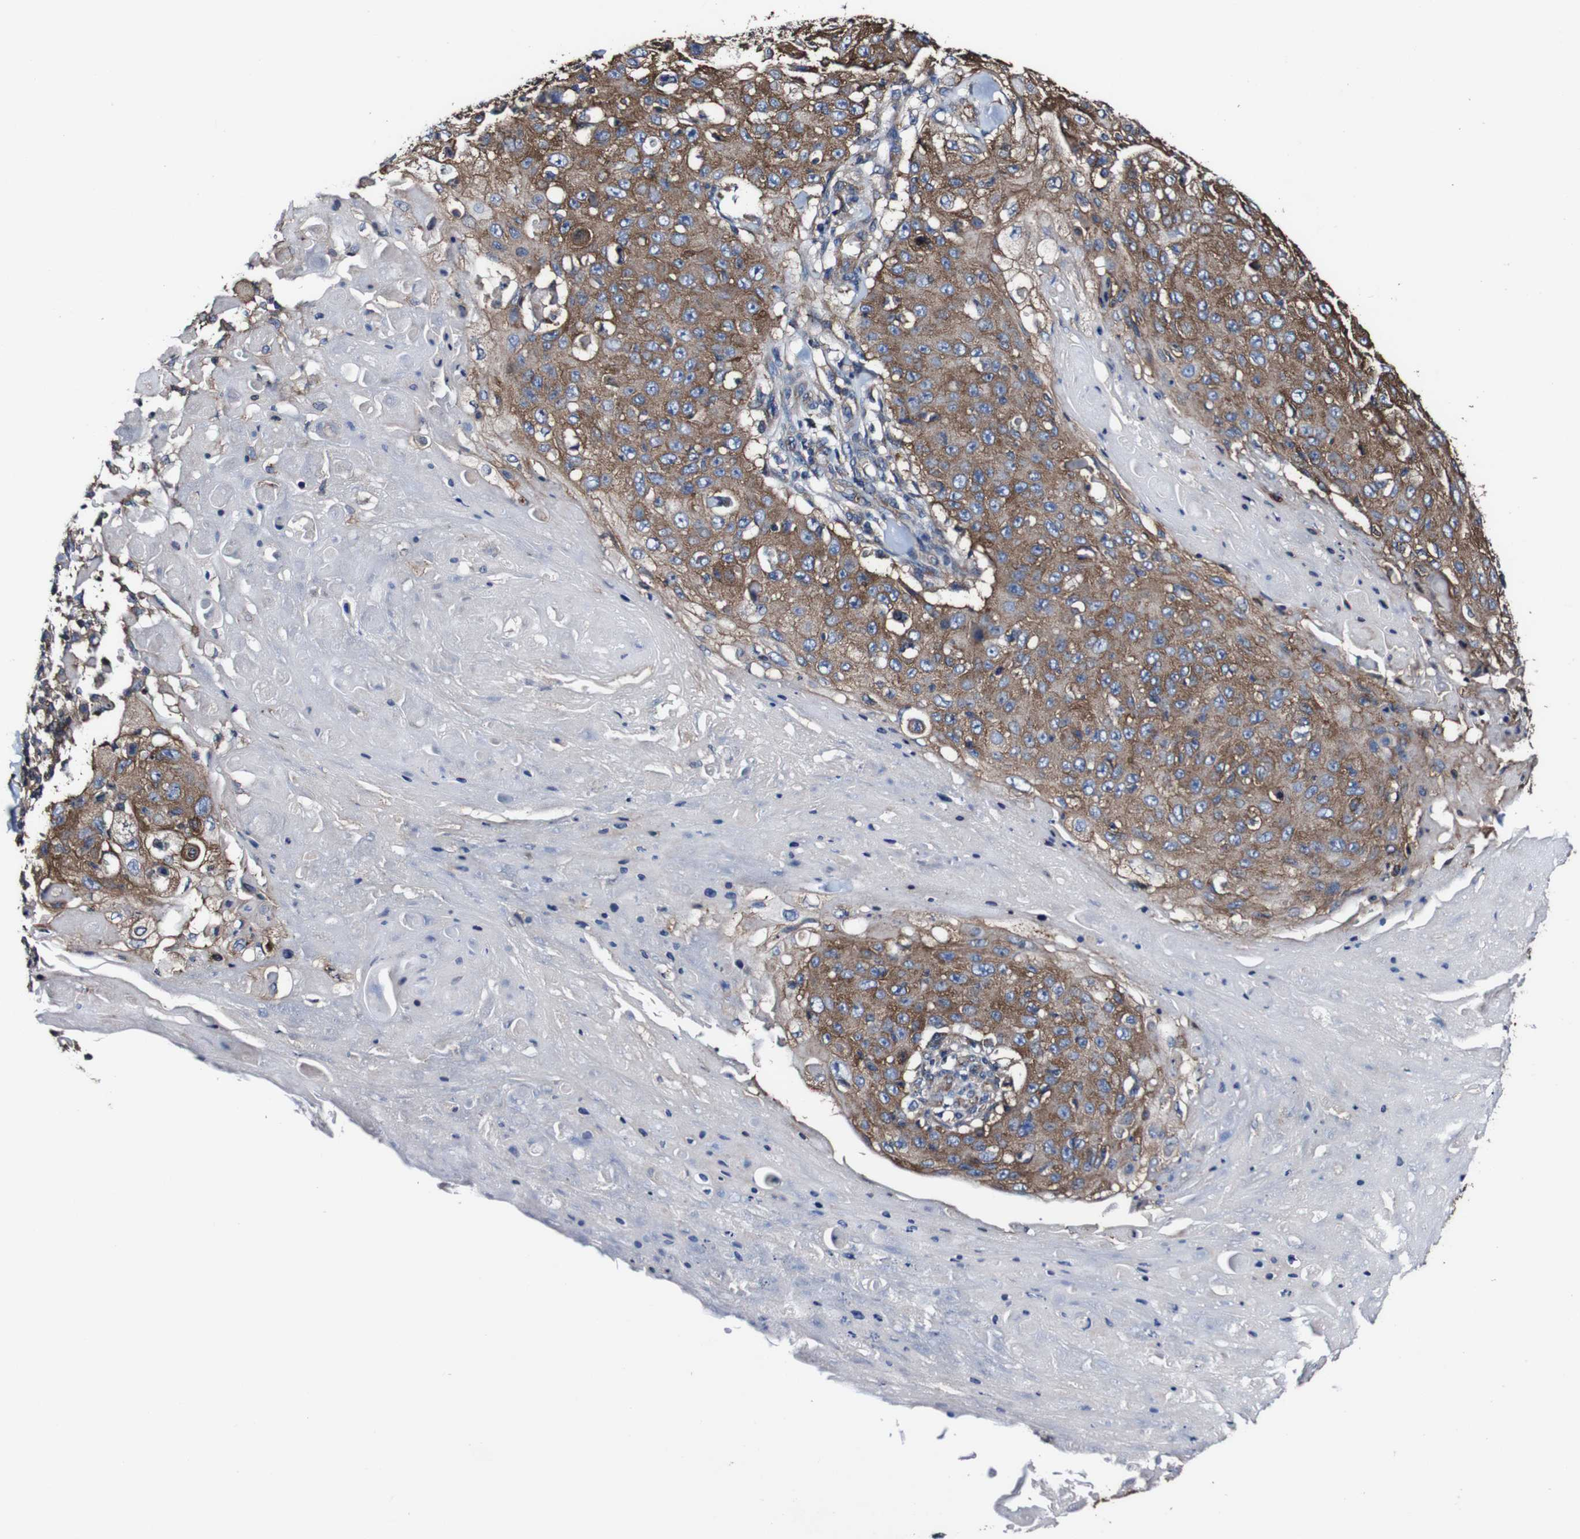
{"staining": {"intensity": "moderate", "quantity": ">75%", "location": "cytoplasmic/membranous"}, "tissue": "skin cancer", "cell_type": "Tumor cells", "image_type": "cancer", "snomed": [{"axis": "morphology", "description": "Squamous cell carcinoma, NOS"}, {"axis": "topography", "description": "Skin"}], "caption": "Immunohistochemical staining of skin cancer (squamous cell carcinoma) shows medium levels of moderate cytoplasmic/membranous positivity in about >75% of tumor cells.", "gene": "CSF1R", "patient": {"sex": "male", "age": 86}}